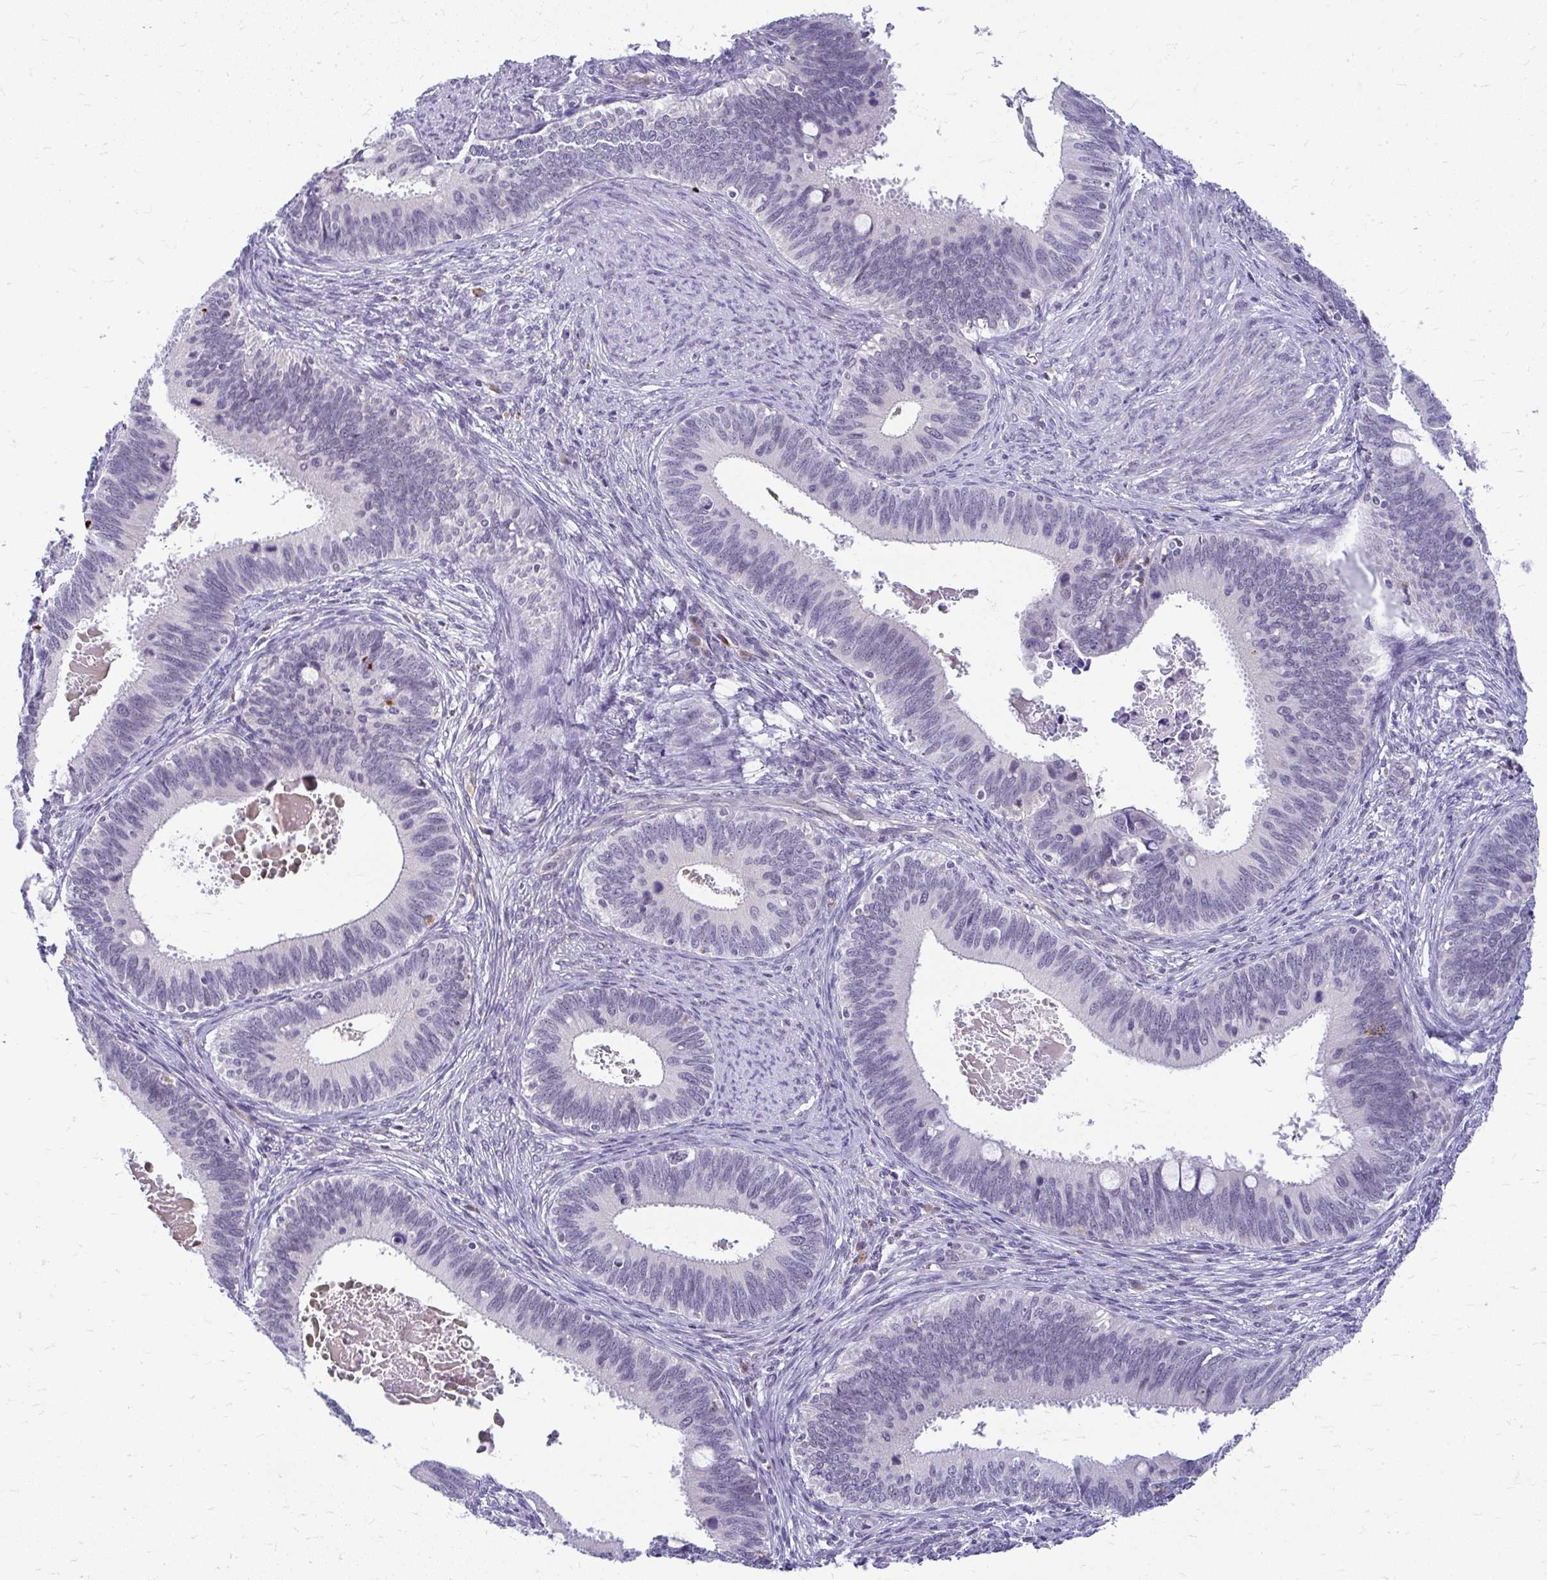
{"staining": {"intensity": "negative", "quantity": "none", "location": "none"}, "tissue": "cervical cancer", "cell_type": "Tumor cells", "image_type": "cancer", "snomed": [{"axis": "morphology", "description": "Adenocarcinoma, NOS"}, {"axis": "topography", "description": "Cervix"}], "caption": "Protein analysis of cervical cancer demonstrates no significant positivity in tumor cells. (IHC, brightfield microscopy, high magnification).", "gene": "TEX33", "patient": {"sex": "female", "age": 42}}